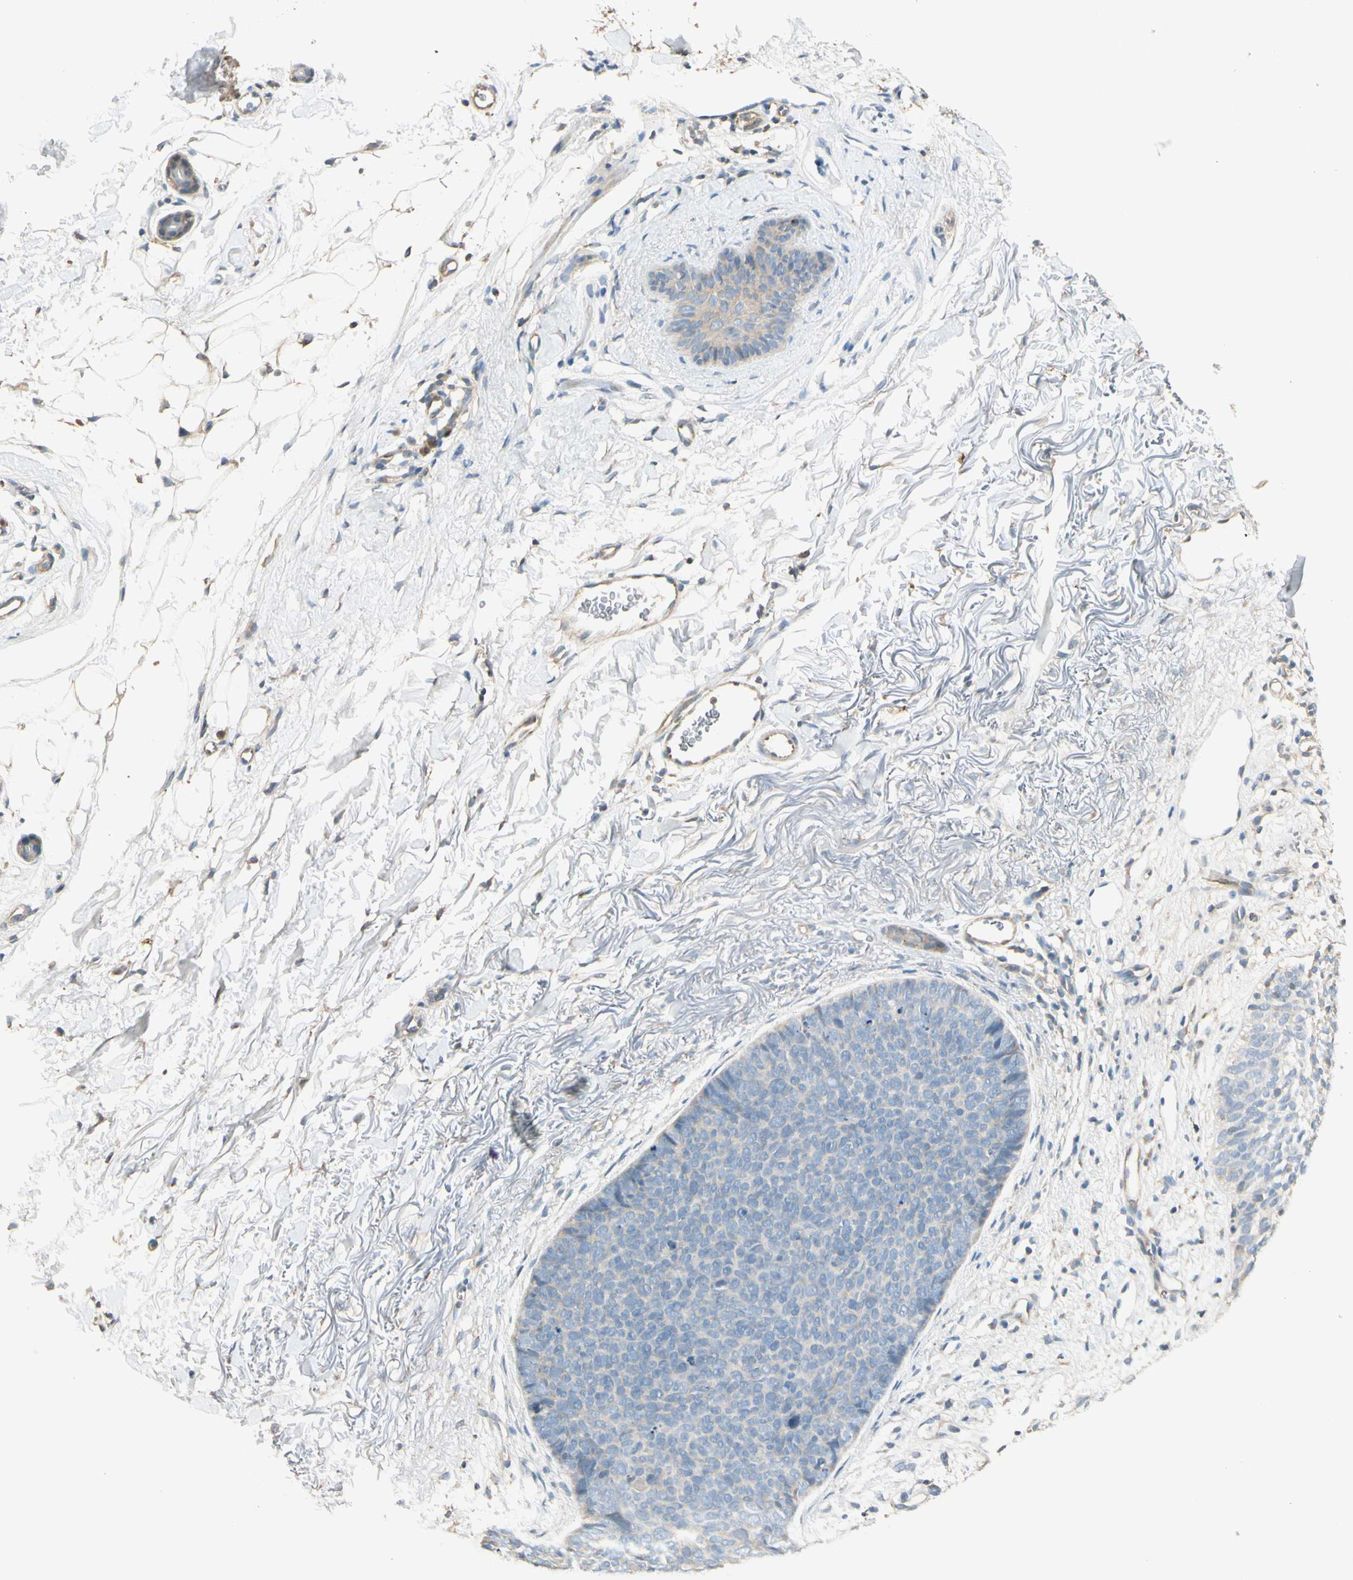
{"staining": {"intensity": "negative", "quantity": "none", "location": "none"}, "tissue": "skin cancer", "cell_type": "Tumor cells", "image_type": "cancer", "snomed": [{"axis": "morphology", "description": "Basal cell carcinoma"}, {"axis": "topography", "description": "Skin"}], "caption": "Skin cancer (basal cell carcinoma) was stained to show a protein in brown. There is no significant staining in tumor cells.", "gene": "PLXNA1", "patient": {"sex": "female", "age": 70}}